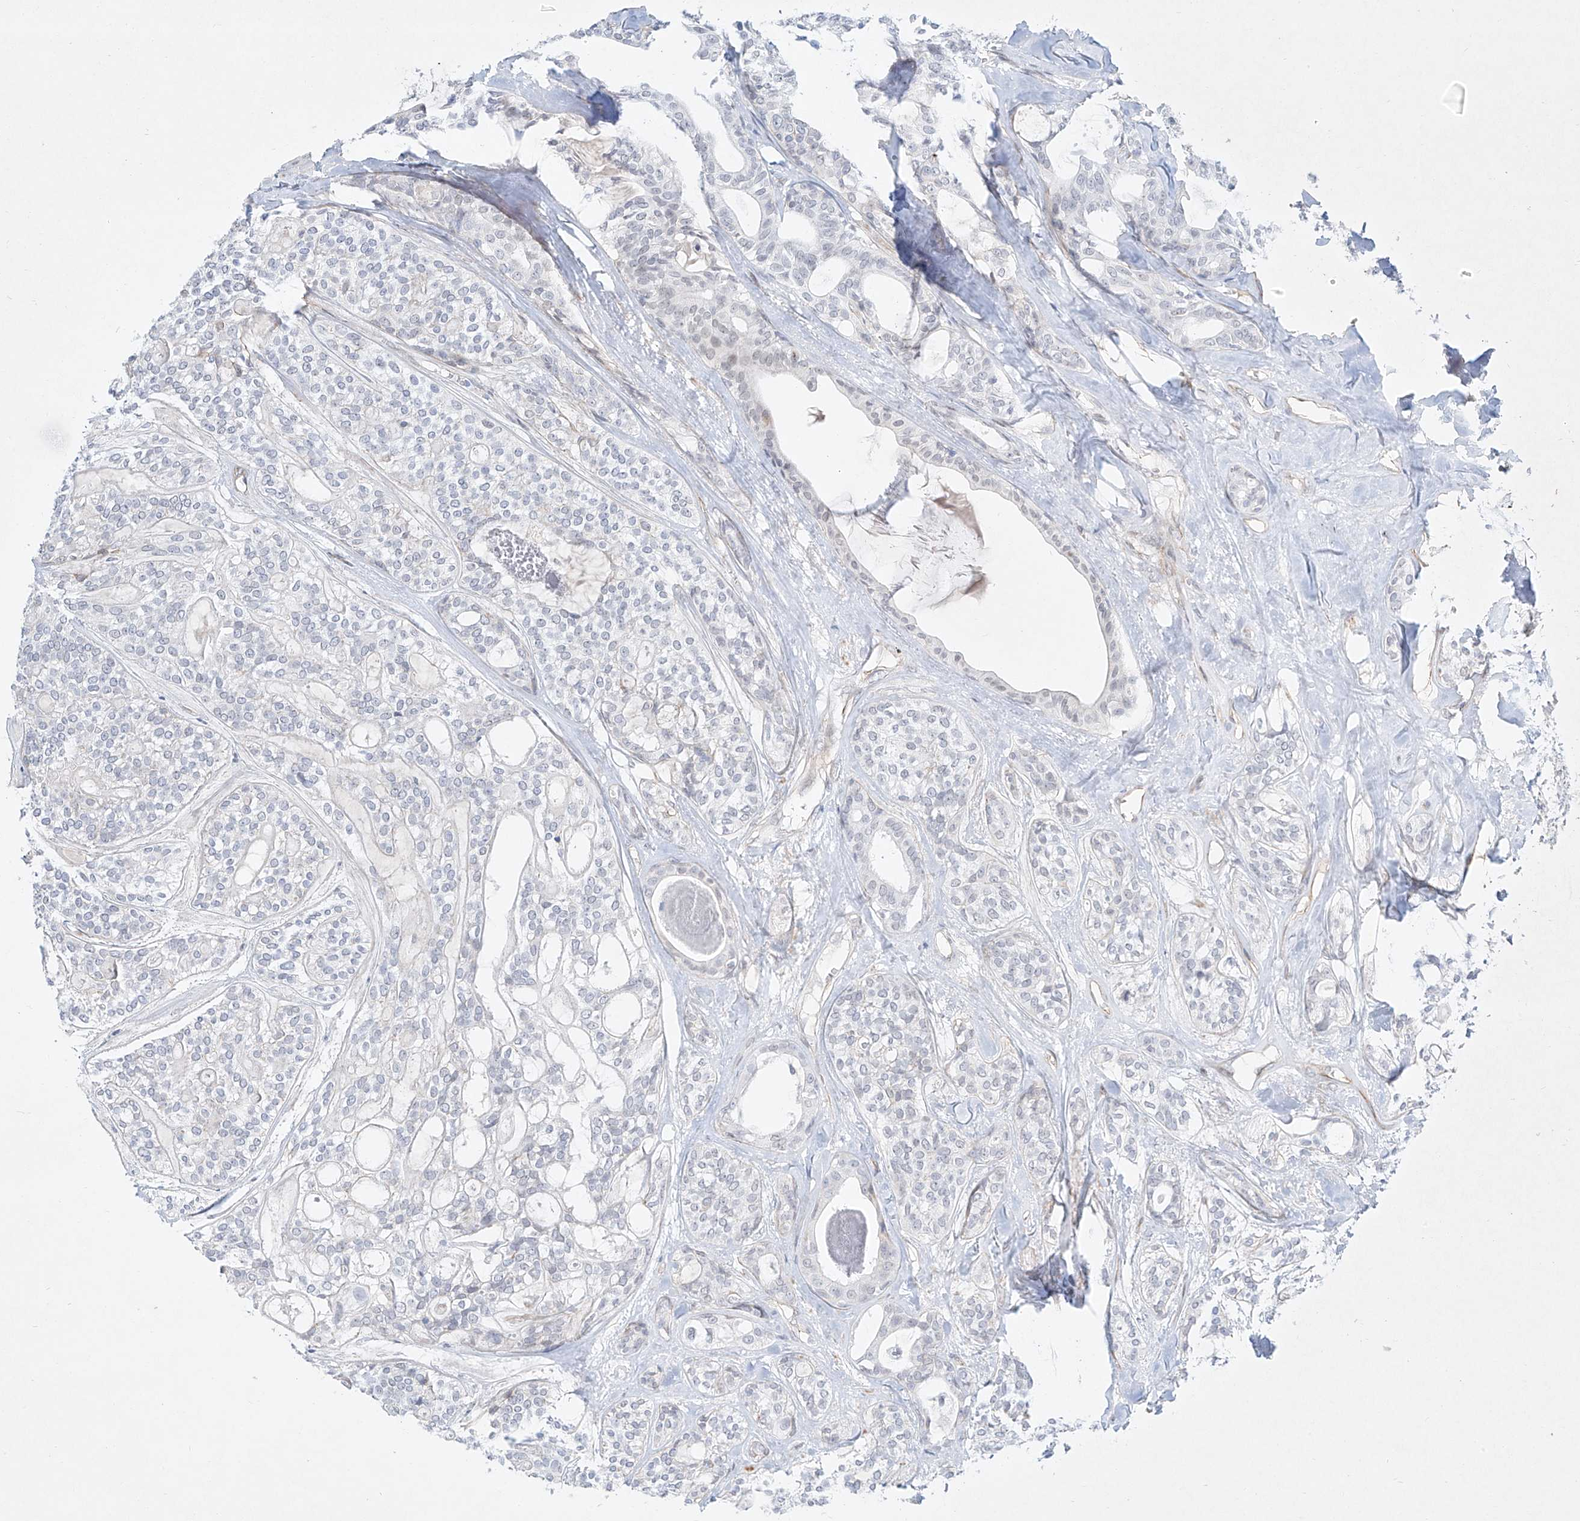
{"staining": {"intensity": "negative", "quantity": "none", "location": "none"}, "tissue": "head and neck cancer", "cell_type": "Tumor cells", "image_type": "cancer", "snomed": [{"axis": "morphology", "description": "Adenocarcinoma, NOS"}, {"axis": "topography", "description": "Head-Neck"}], "caption": "IHC histopathology image of head and neck cancer stained for a protein (brown), which demonstrates no positivity in tumor cells.", "gene": "REEP2", "patient": {"sex": "male", "age": 66}}